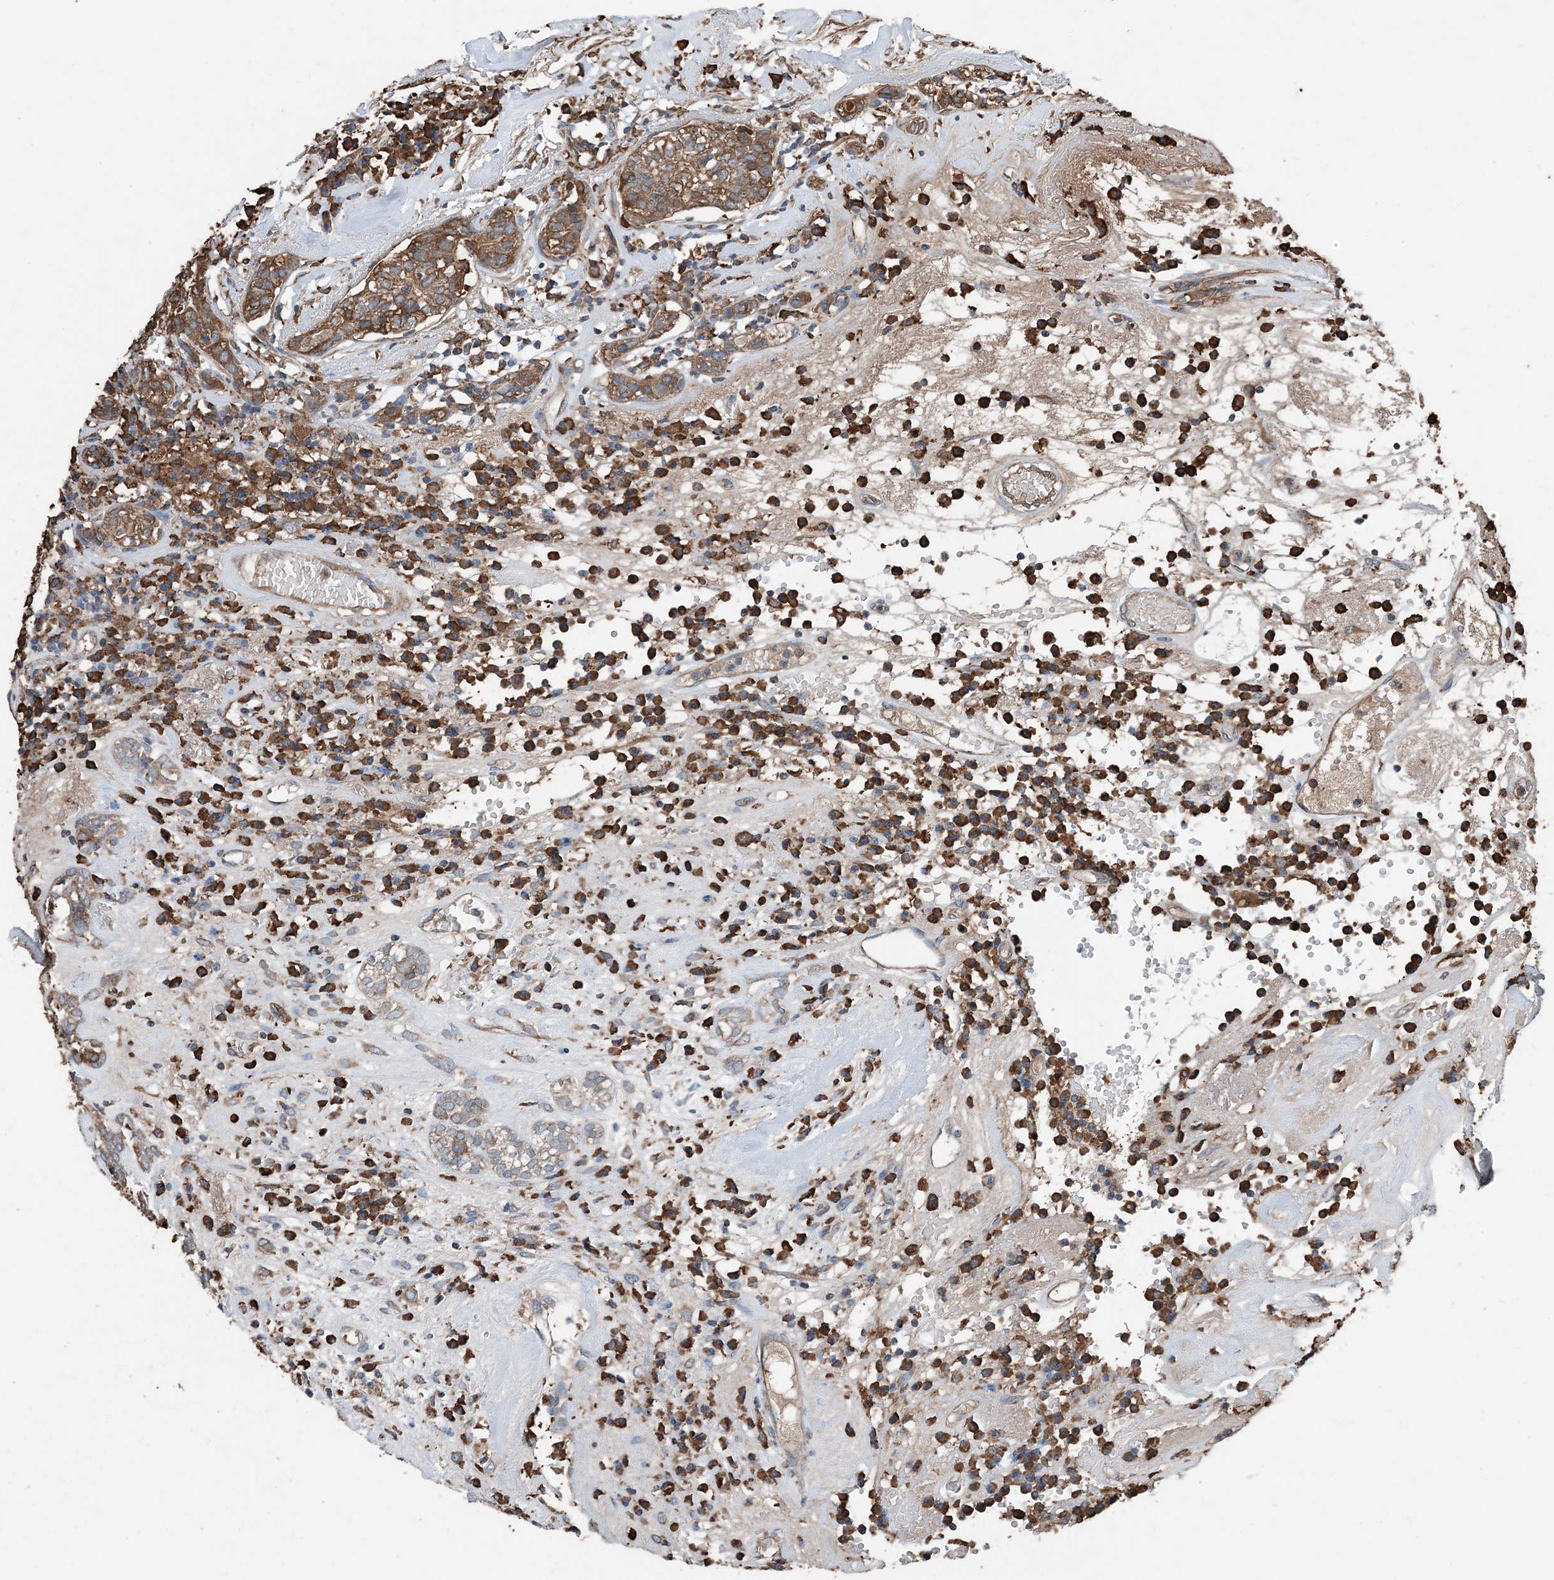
{"staining": {"intensity": "moderate", "quantity": ">75%", "location": "cytoplasmic/membranous"}, "tissue": "head and neck cancer", "cell_type": "Tumor cells", "image_type": "cancer", "snomed": [{"axis": "morphology", "description": "Adenocarcinoma, NOS"}, {"axis": "topography", "description": "Salivary gland"}, {"axis": "topography", "description": "Head-Neck"}], "caption": "The immunohistochemical stain labels moderate cytoplasmic/membranous staining in tumor cells of adenocarcinoma (head and neck) tissue. The staining was performed using DAB (3,3'-diaminobenzidine), with brown indicating positive protein expression. Nuclei are stained blue with hematoxylin.", "gene": "PDIA6", "patient": {"sex": "female", "age": 65}}